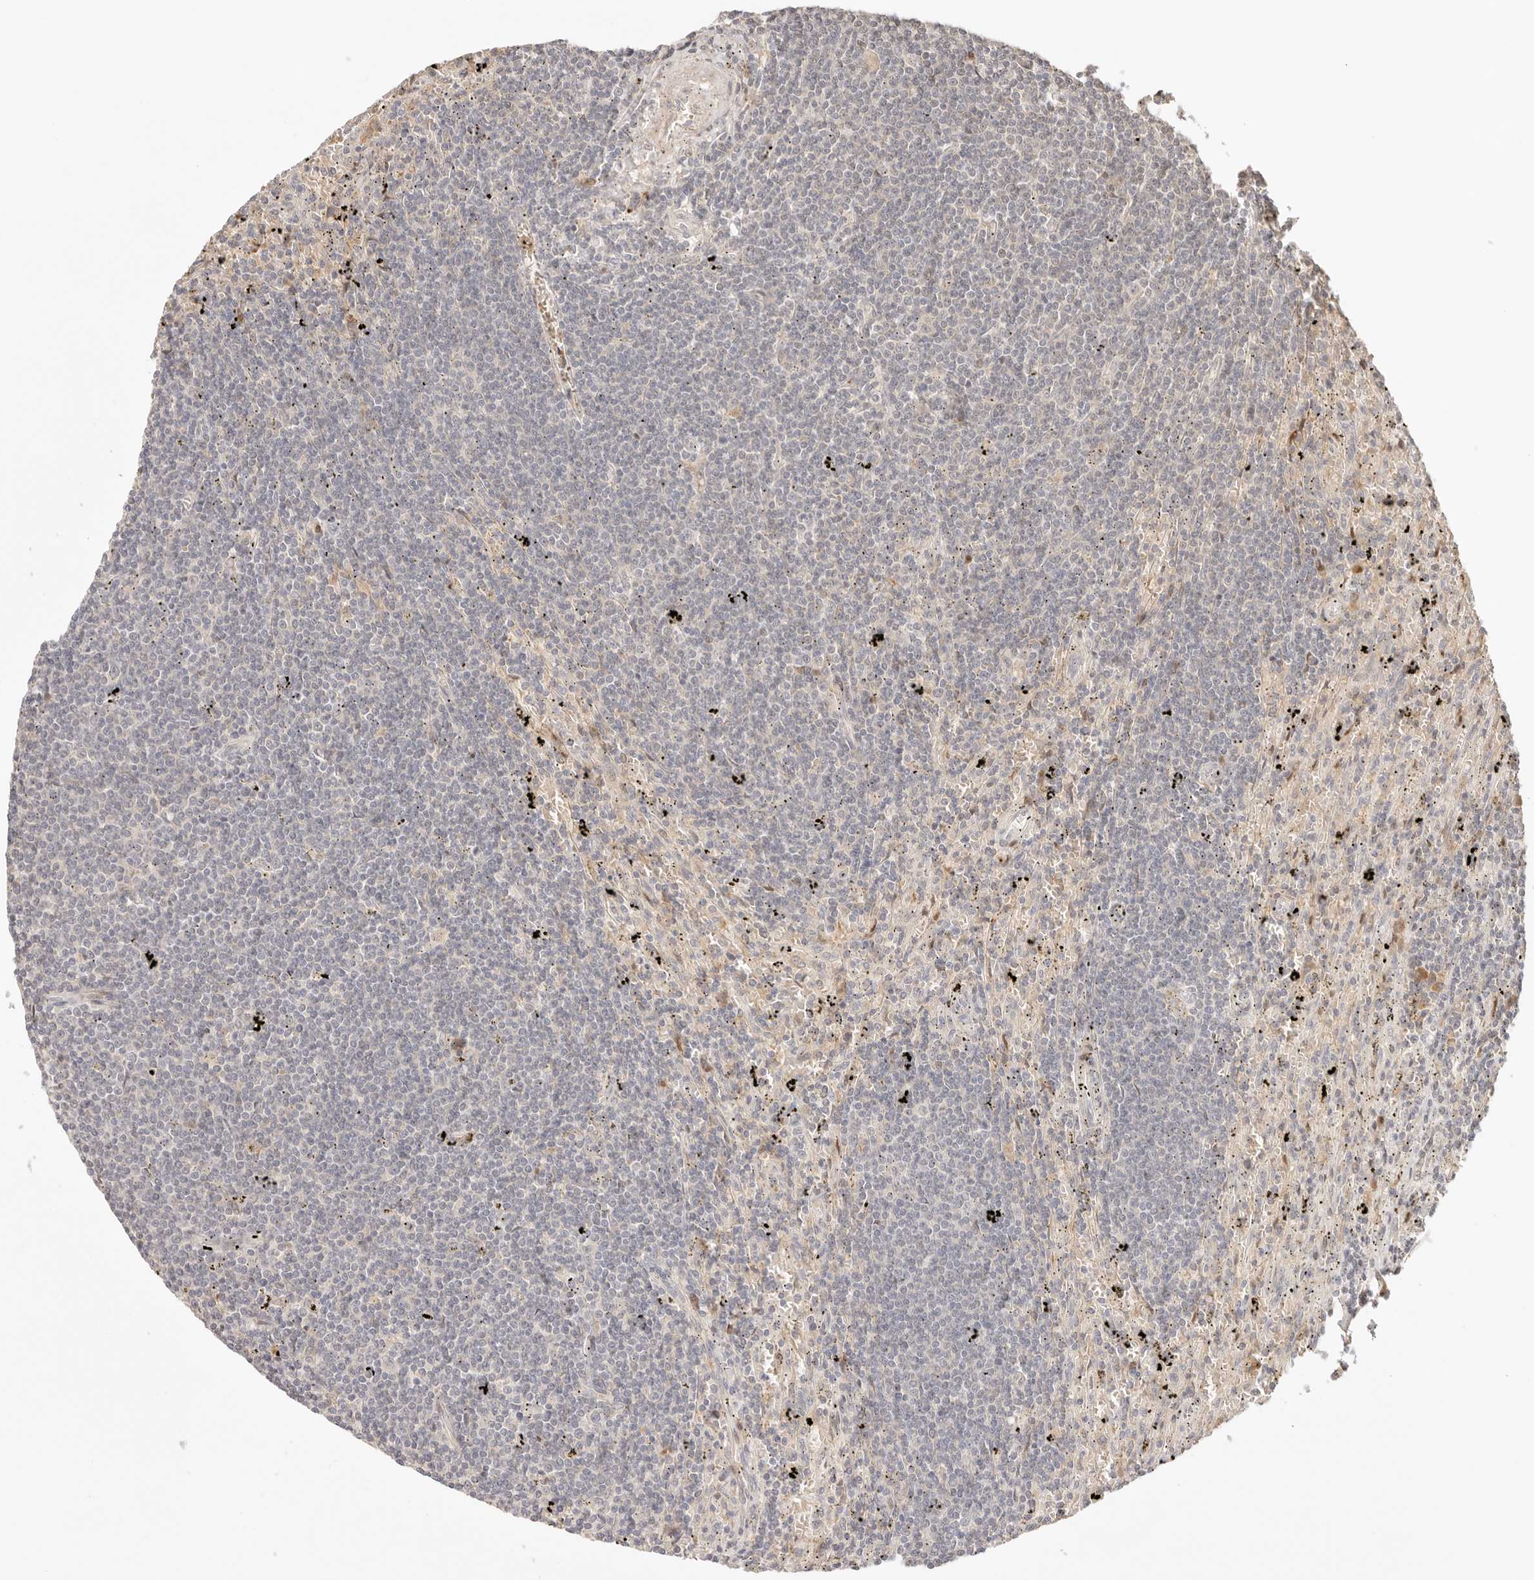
{"staining": {"intensity": "negative", "quantity": "none", "location": "none"}, "tissue": "lymphoma", "cell_type": "Tumor cells", "image_type": "cancer", "snomed": [{"axis": "morphology", "description": "Malignant lymphoma, non-Hodgkin's type, Low grade"}, {"axis": "topography", "description": "Spleen"}], "caption": "DAB (3,3'-diaminobenzidine) immunohistochemical staining of low-grade malignant lymphoma, non-Hodgkin's type reveals no significant expression in tumor cells.", "gene": "PHLDA3", "patient": {"sex": "male", "age": 76}}